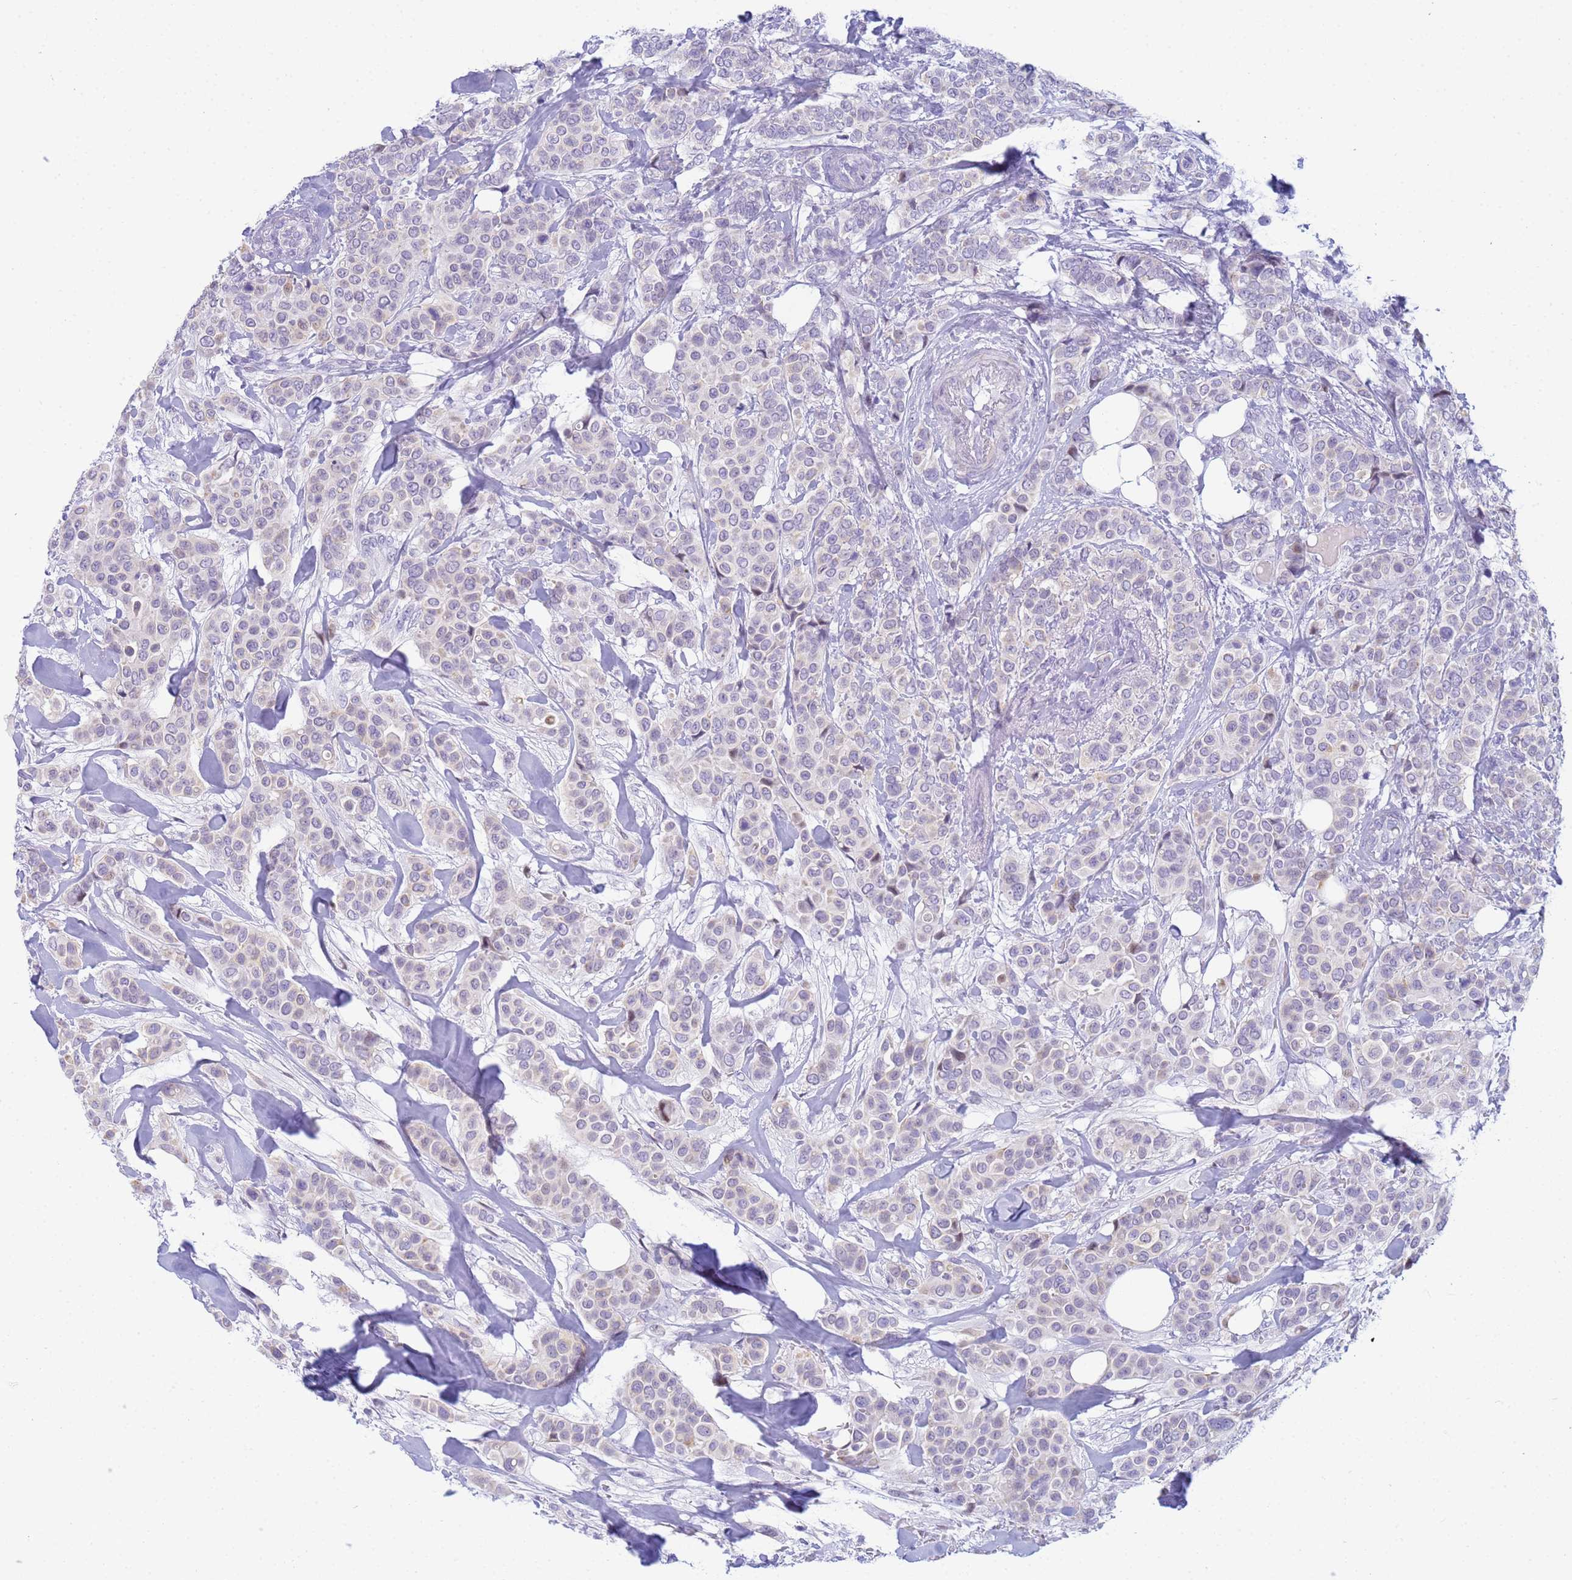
{"staining": {"intensity": "weak", "quantity": "<25%", "location": "cytoplasmic/membranous"}, "tissue": "breast cancer", "cell_type": "Tumor cells", "image_type": "cancer", "snomed": [{"axis": "morphology", "description": "Lobular carcinoma"}, {"axis": "topography", "description": "Breast"}], "caption": "A photomicrograph of breast cancer stained for a protein demonstrates no brown staining in tumor cells.", "gene": "SNX20", "patient": {"sex": "female", "age": 51}}